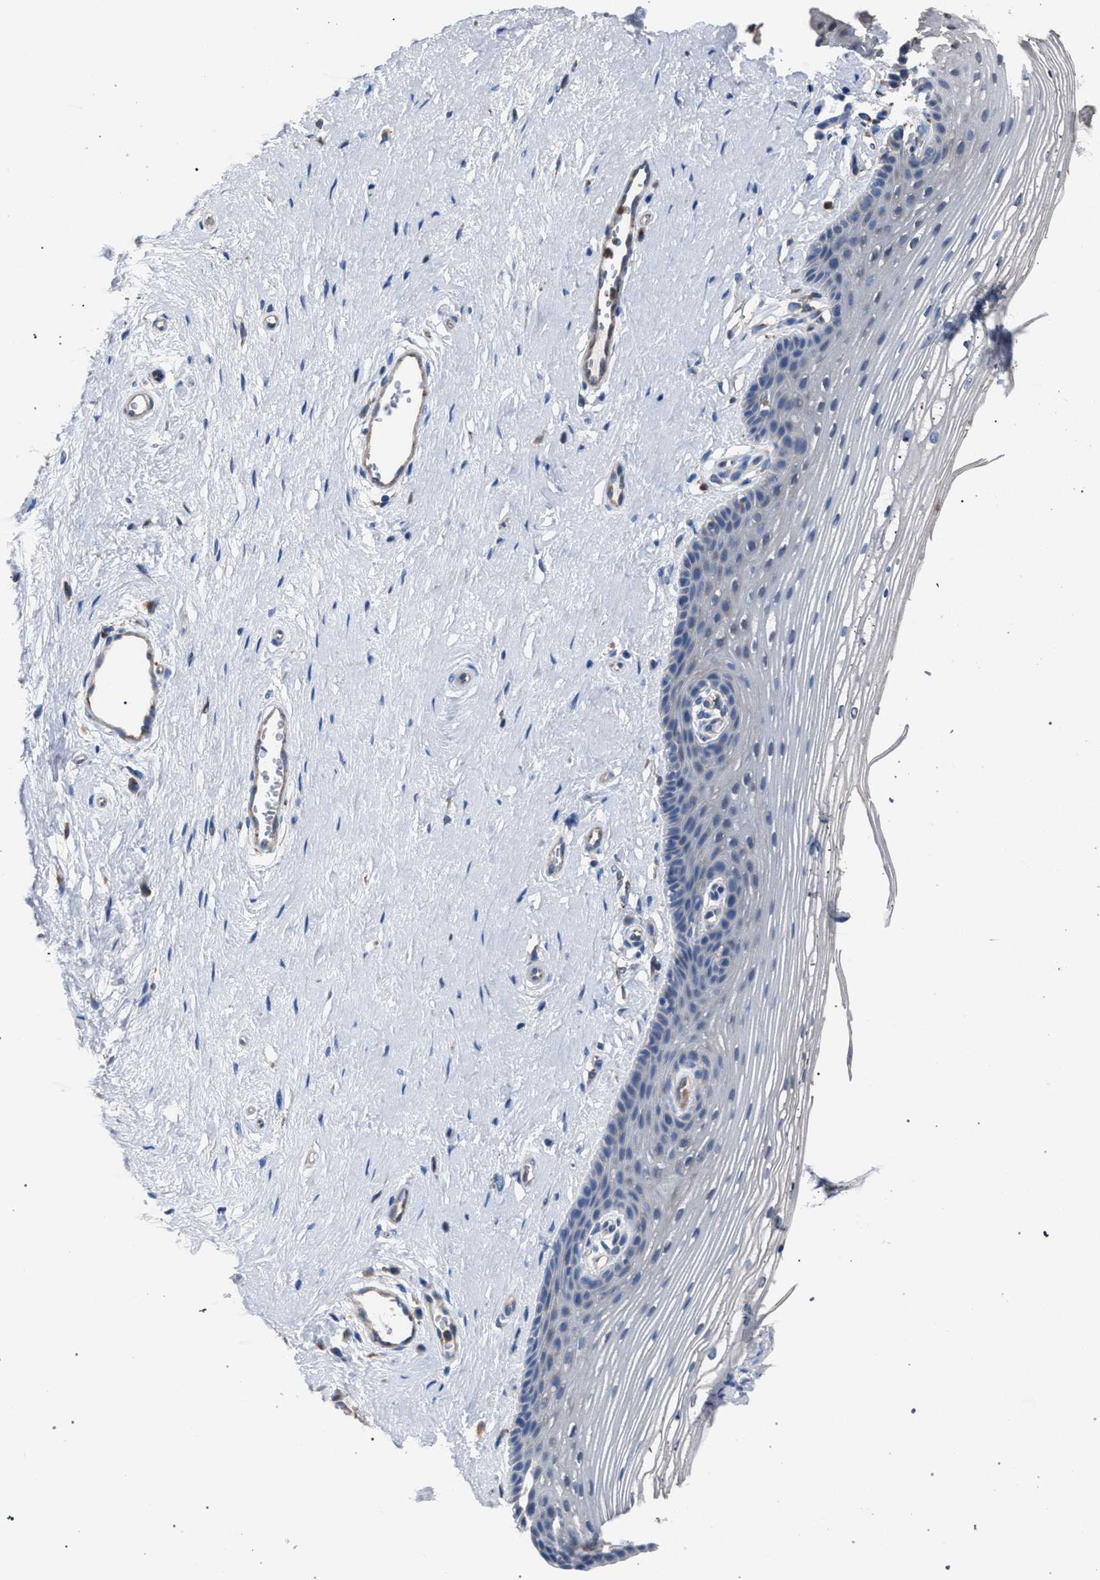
{"staining": {"intensity": "negative", "quantity": "none", "location": "none"}, "tissue": "vagina", "cell_type": "Squamous epithelial cells", "image_type": "normal", "snomed": [{"axis": "morphology", "description": "Normal tissue, NOS"}, {"axis": "topography", "description": "Vagina"}], "caption": "Squamous epithelial cells show no significant protein staining in unremarkable vagina. (Brightfield microscopy of DAB IHC at high magnification).", "gene": "ATP6V0A1", "patient": {"sex": "female", "age": 46}}